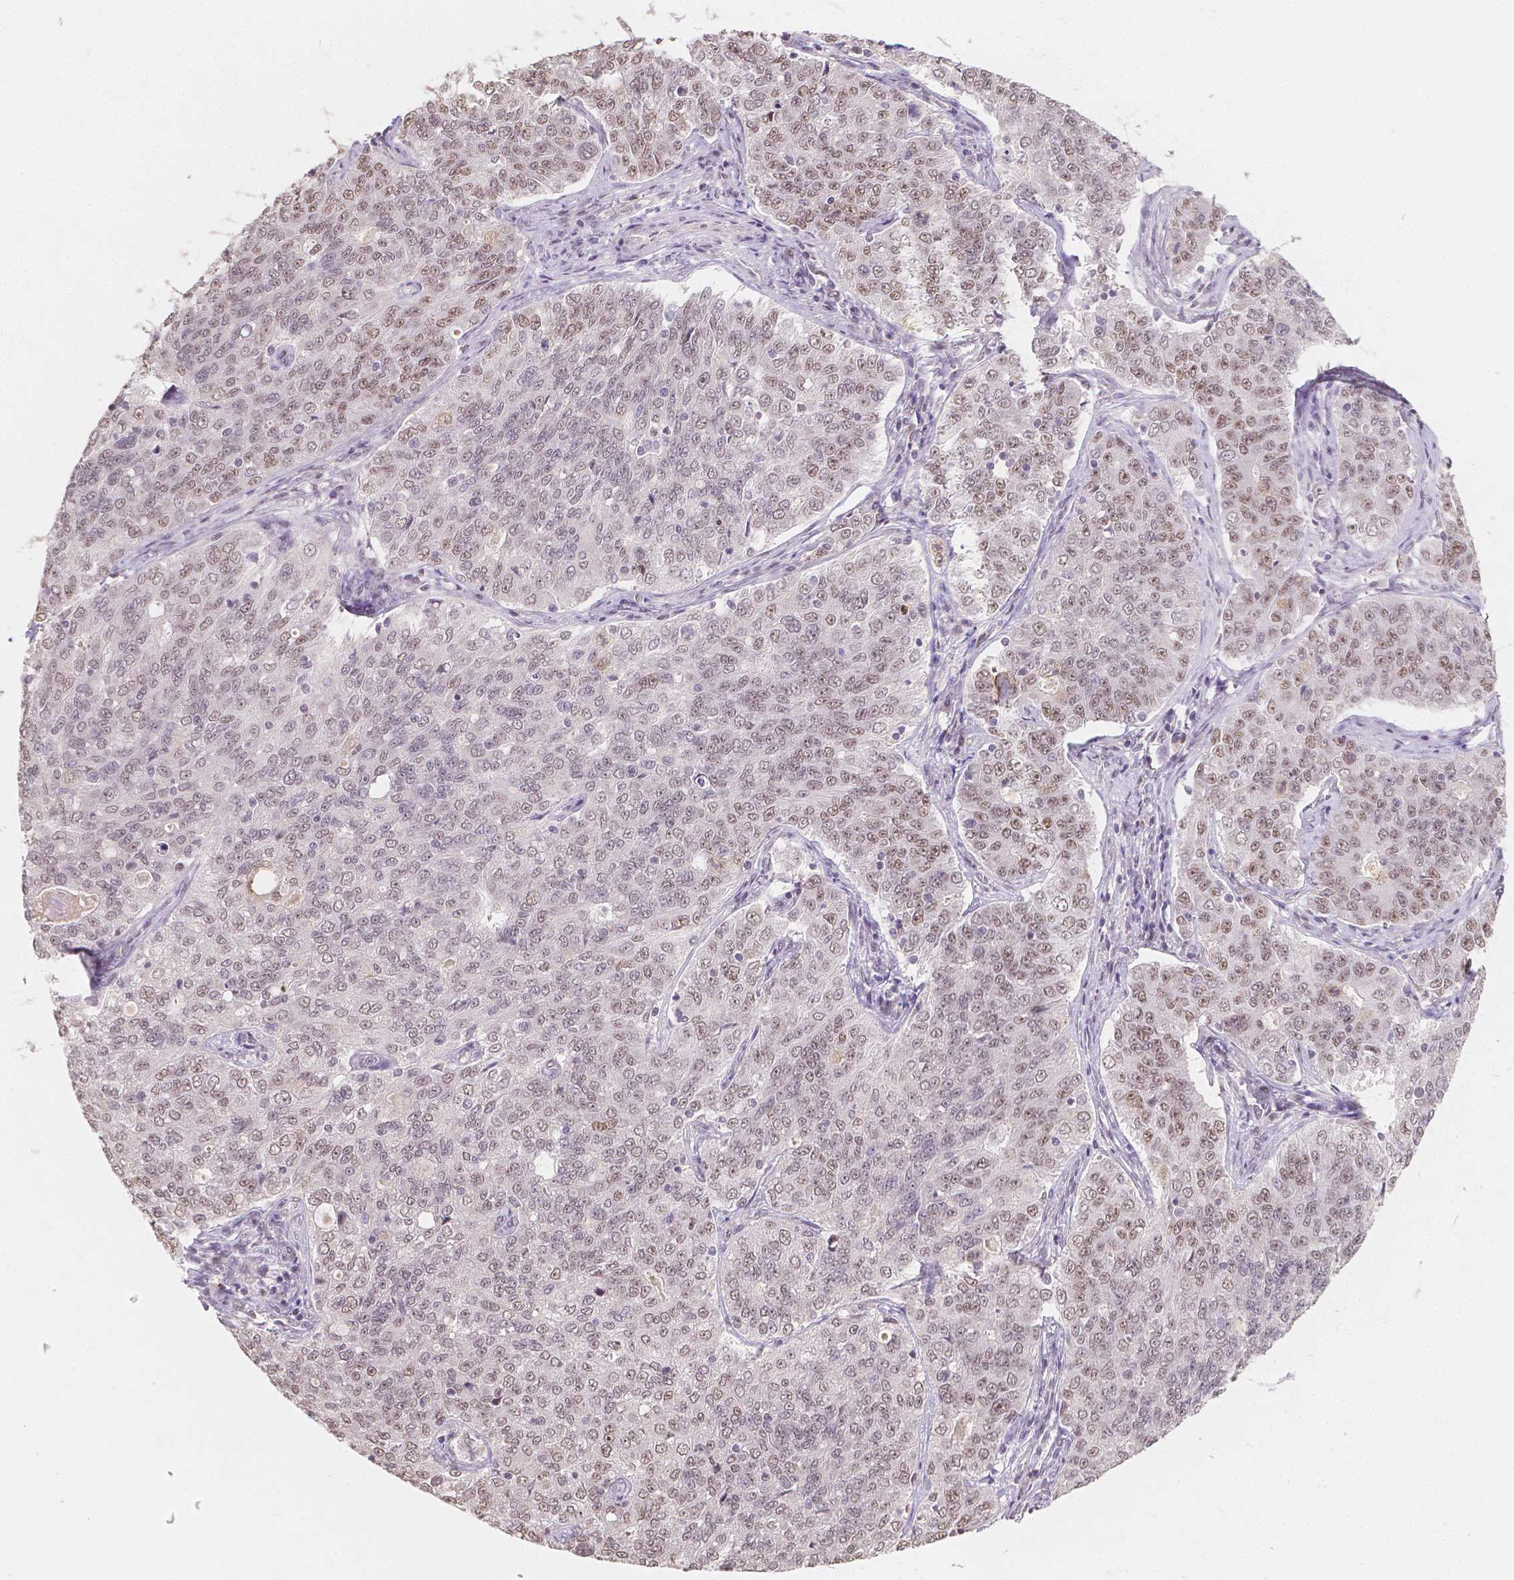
{"staining": {"intensity": "weak", "quantity": "25%-75%", "location": "nuclear"}, "tissue": "endometrial cancer", "cell_type": "Tumor cells", "image_type": "cancer", "snomed": [{"axis": "morphology", "description": "Adenocarcinoma, NOS"}, {"axis": "topography", "description": "Endometrium"}], "caption": "Immunohistochemical staining of endometrial adenocarcinoma shows low levels of weak nuclear expression in about 25%-75% of tumor cells.", "gene": "NOLC1", "patient": {"sex": "female", "age": 43}}